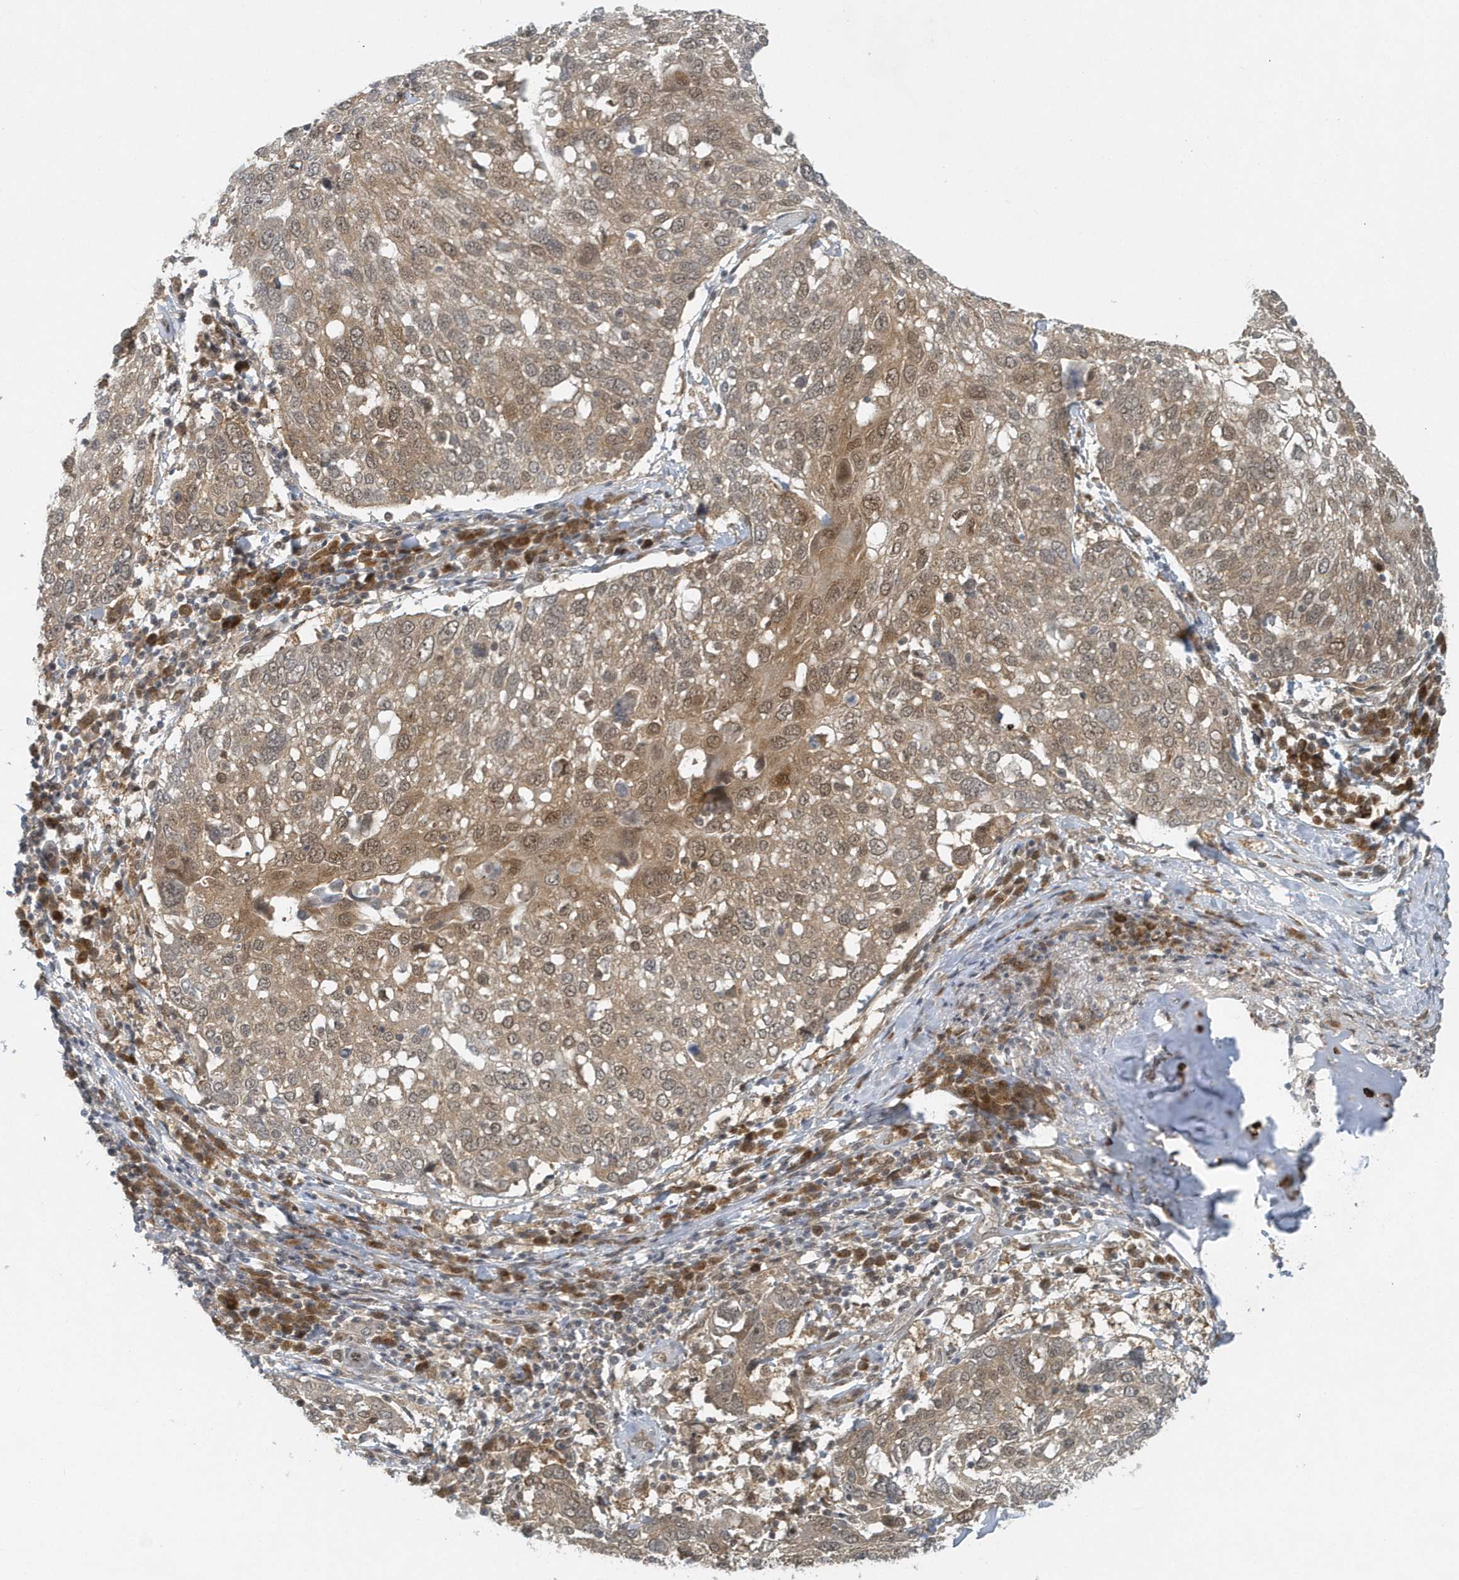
{"staining": {"intensity": "moderate", "quantity": ">75%", "location": "cytoplasmic/membranous,nuclear"}, "tissue": "lung cancer", "cell_type": "Tumor cells", "image_type": "cancer", "snomed": [{"axis": "morphology", "description": "Squamous cell carcinoma, NOS"}, {"axis": "topography", "description": "Lung"}], "caption": "Moderate cytoplasmic/membranous and nuclear protein positivity is present in about >75% of tumor cells in squamous cell carcinoma (lung). (IHC, brightfield microscopy, high magnification).", "gene": "ATG4A", "patient": {"sex": "male", "age": 65}}